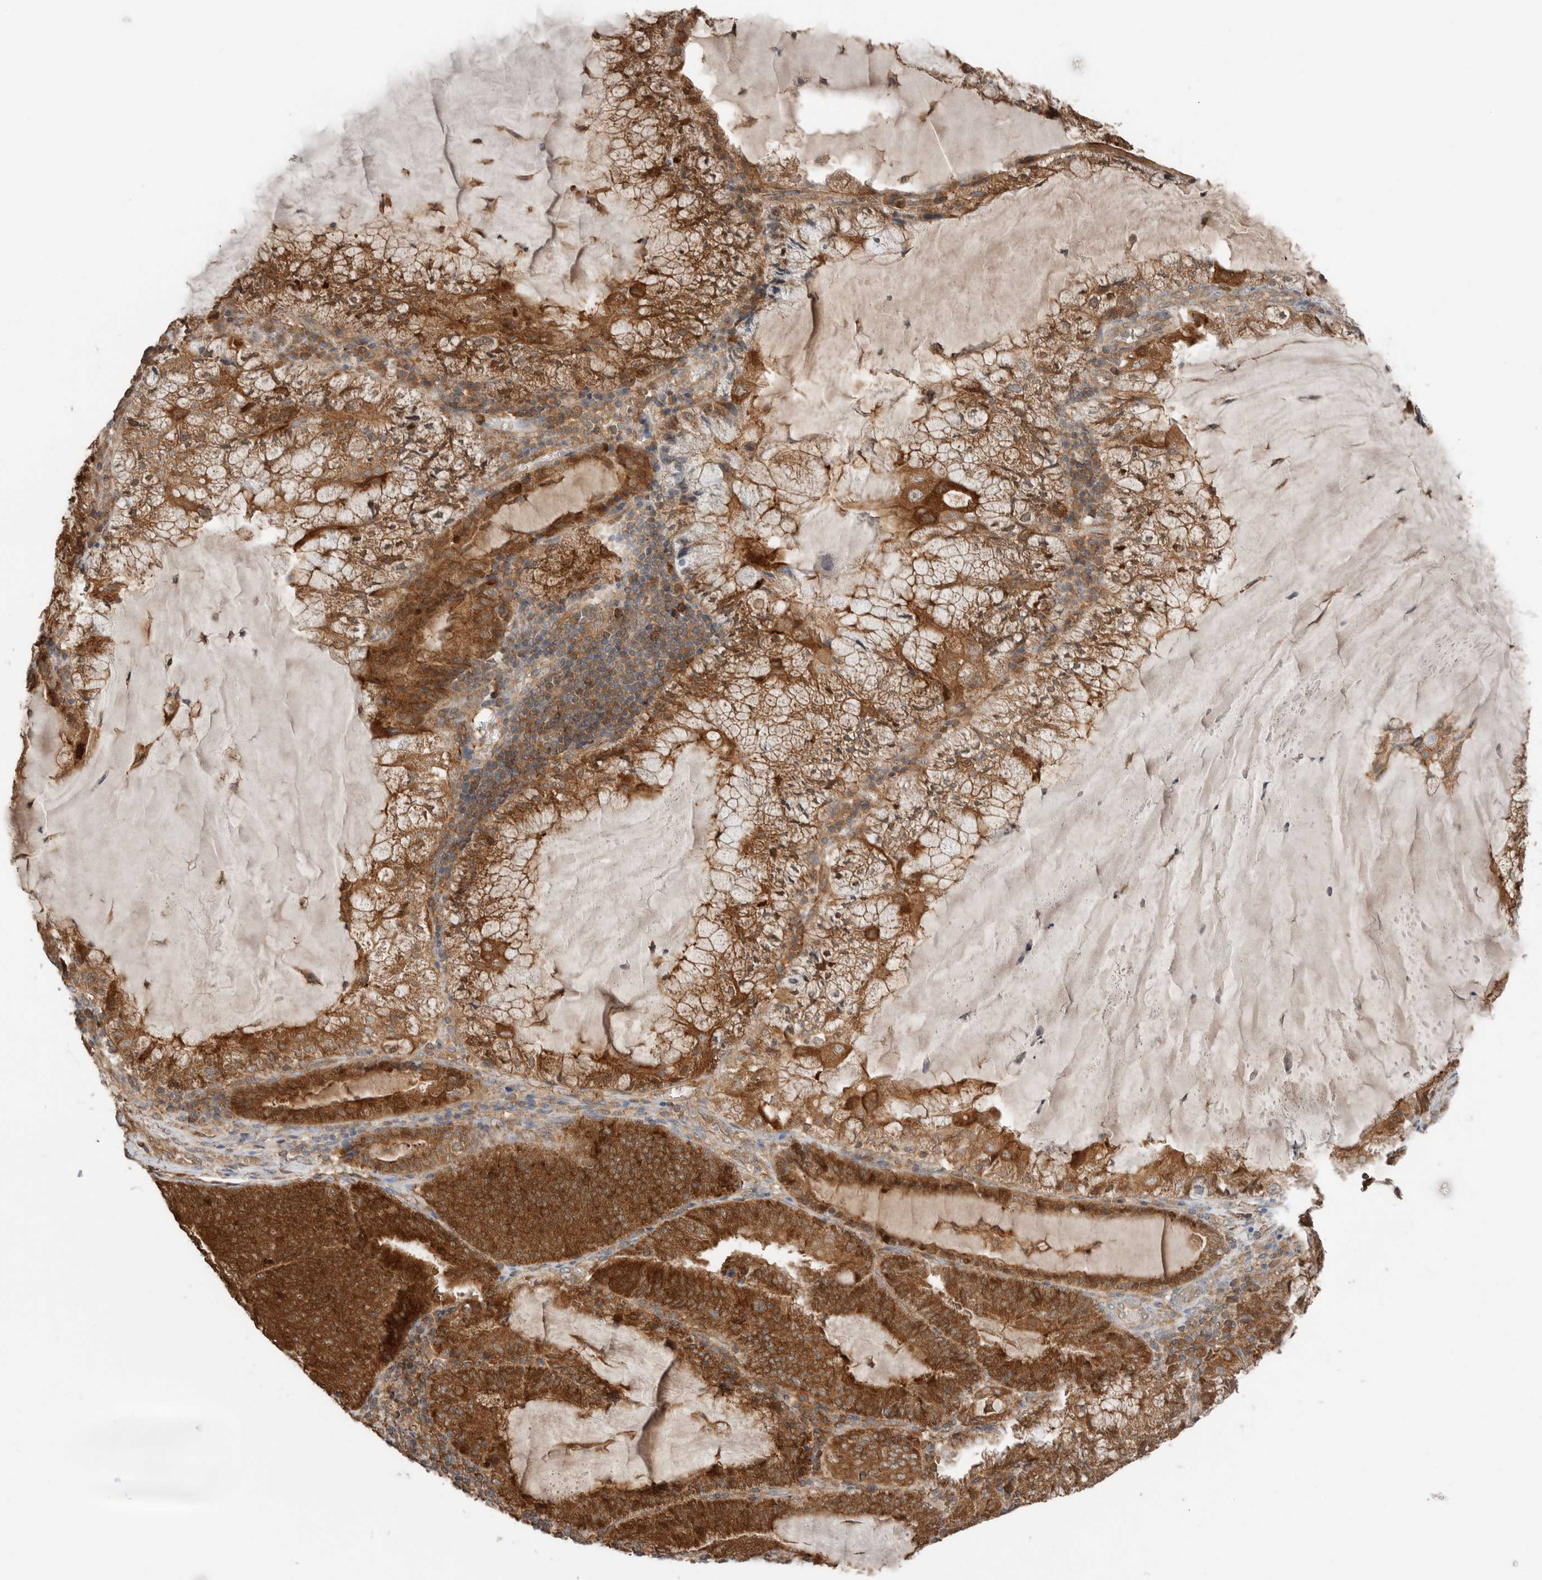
{"staining": {"intensity": "strong", "quantity": ">75%", "location": "cytoplasmic/membranous"}, "tissue": "endometrial cancer", "cell_type": "Tumor cells", "image_type": "cancer", "snomed": [{"axis": "morphology", "description": "Adenocarcinoma, NOS"}, {"axis": "topography", "description": "Endometrium"}], "caption": "A brown stain highlights strong cytoplasmic/membranous staining of a protein in human adenocarcinoma (endometrial) tumor cells.", "gene": "XPNPEP1", "patient": {"sex": "female", "age": 81}}